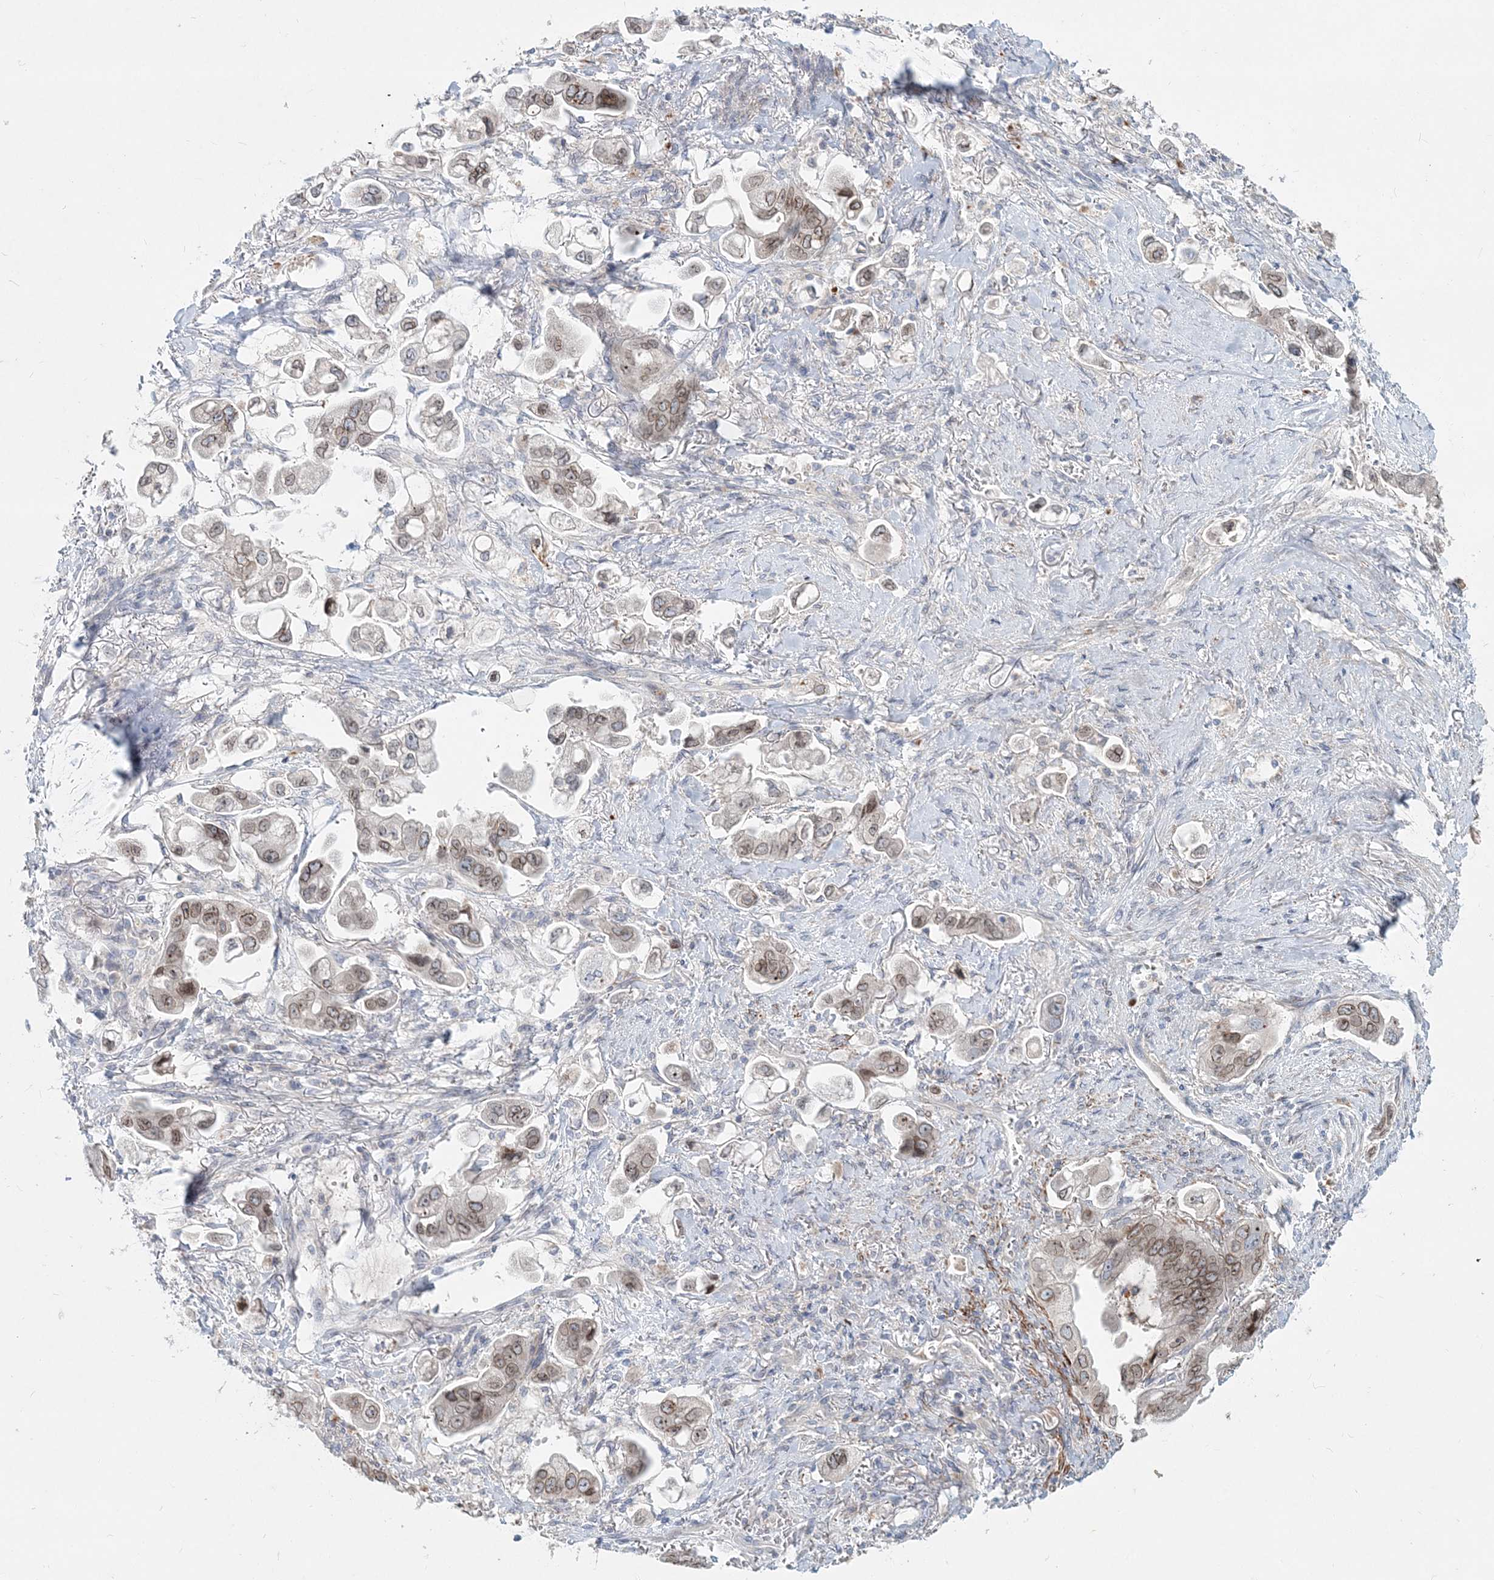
{"staining": {"intensity": "moderate", "quantity": ">75%", "location": "cytoplasmic/membranous,nuclear"}, "tissue": "stomach cancer", "cell_type": "Tumor cells", "image_type": "cancer", "snomed": [{"axis": "morphology", "description": "Adenocarcinoma, NOS"}, {"axis": "topography", "description": "Stomach"}], "caption": "Human stomach cancer stained with a protein marker demonstrates moderate staining in tumor cells.", "gene": "DNAH5", "patient": {"sex": "male", "age": 62}}